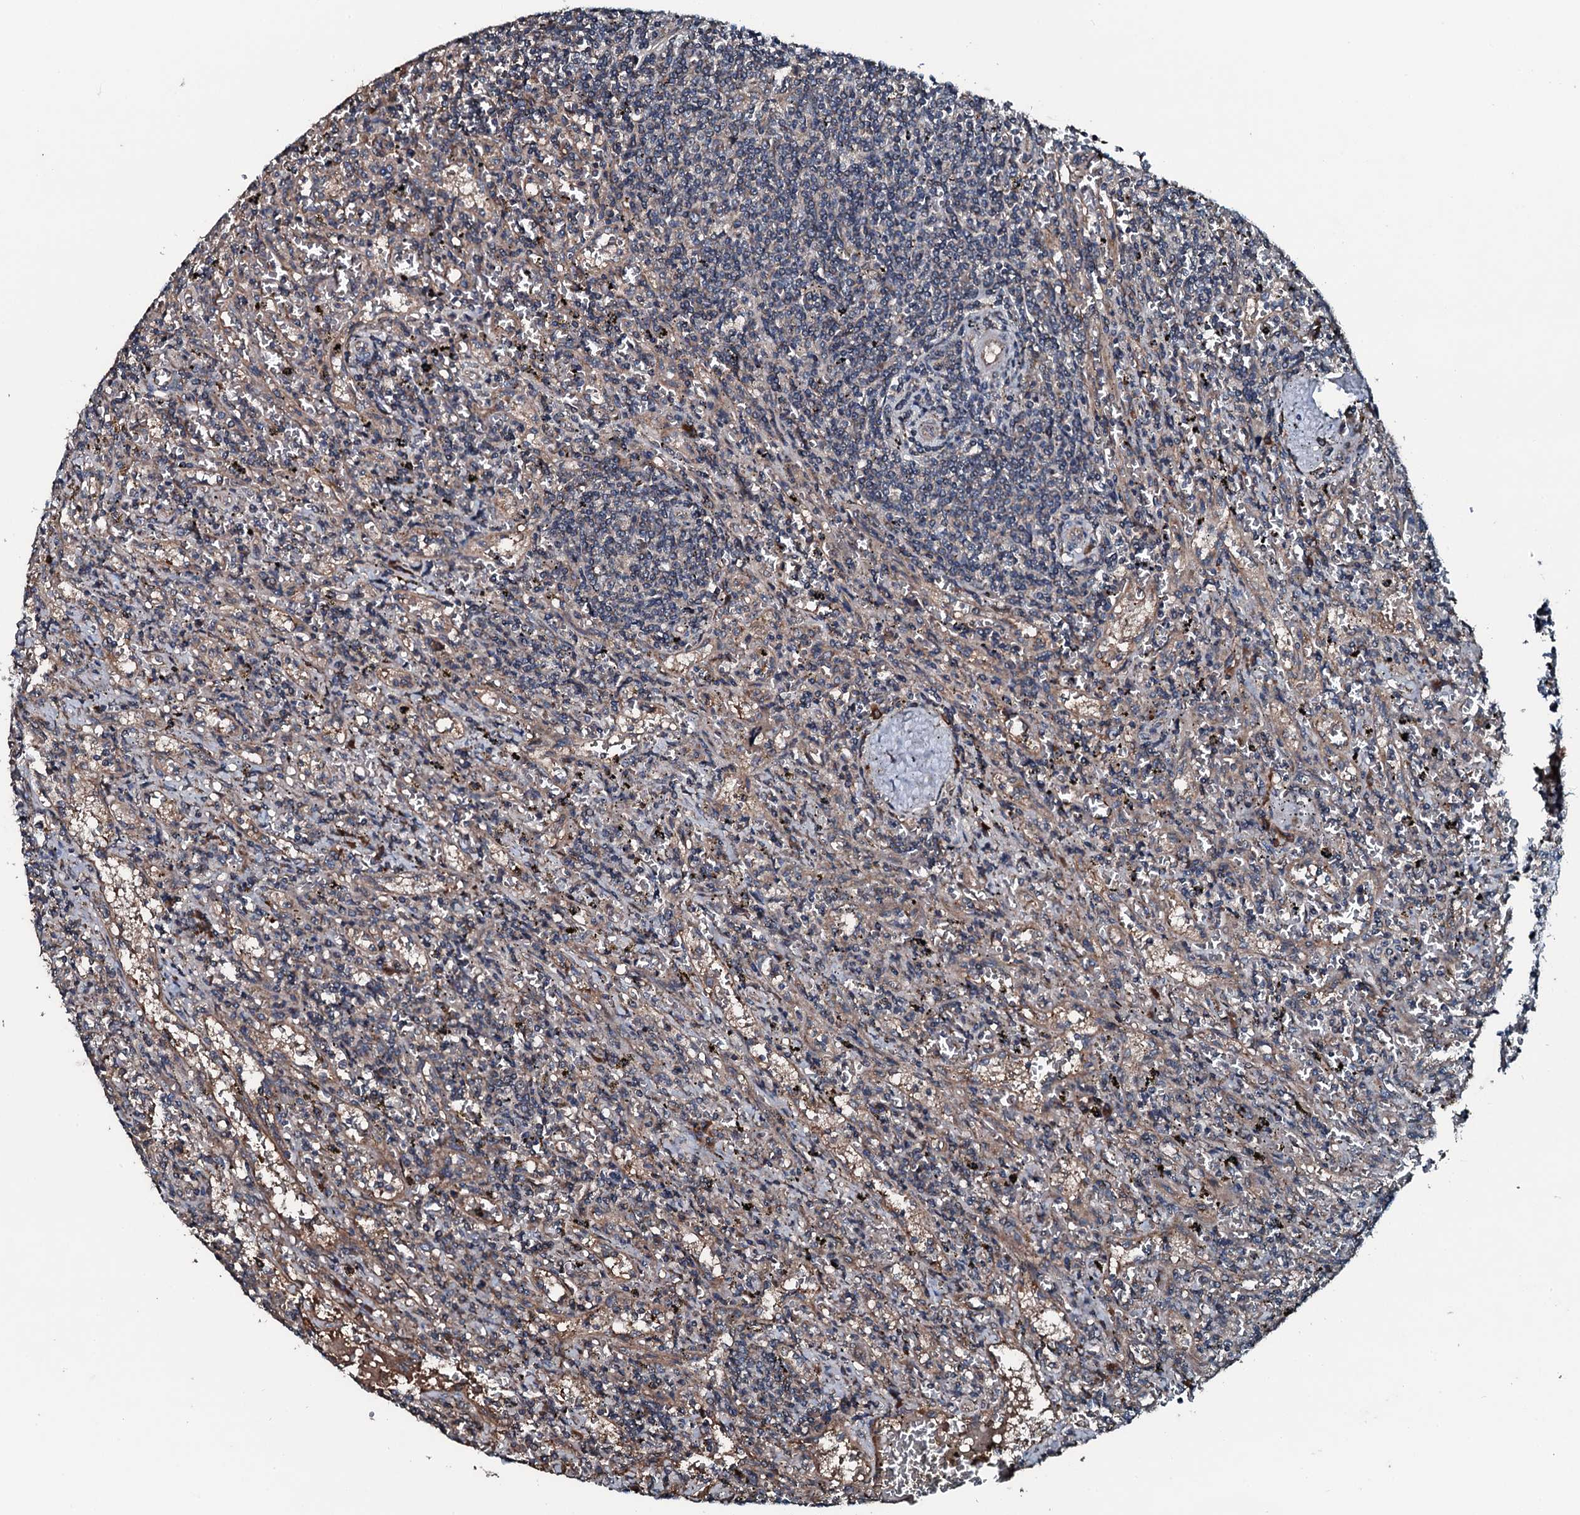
{"staining": {"intensity": "weak", "quantity": "25%-75%", "location": "cytoplasmic/membranous"}, "tissue": "lymphoma", "cell_type": "Tumor cells", "image_type": "cancer", "snomed": [{"axis": "morphology", "description": "Malignant lymphoma, non-Hodgkin's type, Low grade"}, {"axis": "topography", "description": "Spleen"}], "caption": "Protein staining of low-grade malignant lymphoma, non-Hodgkin's type tissue shows weak cytoplasmic/membranous staining in approximately 25%-75% of tumor cells.", "gene": "AARS1", "patient": {"sex": "male", "age": 76}}